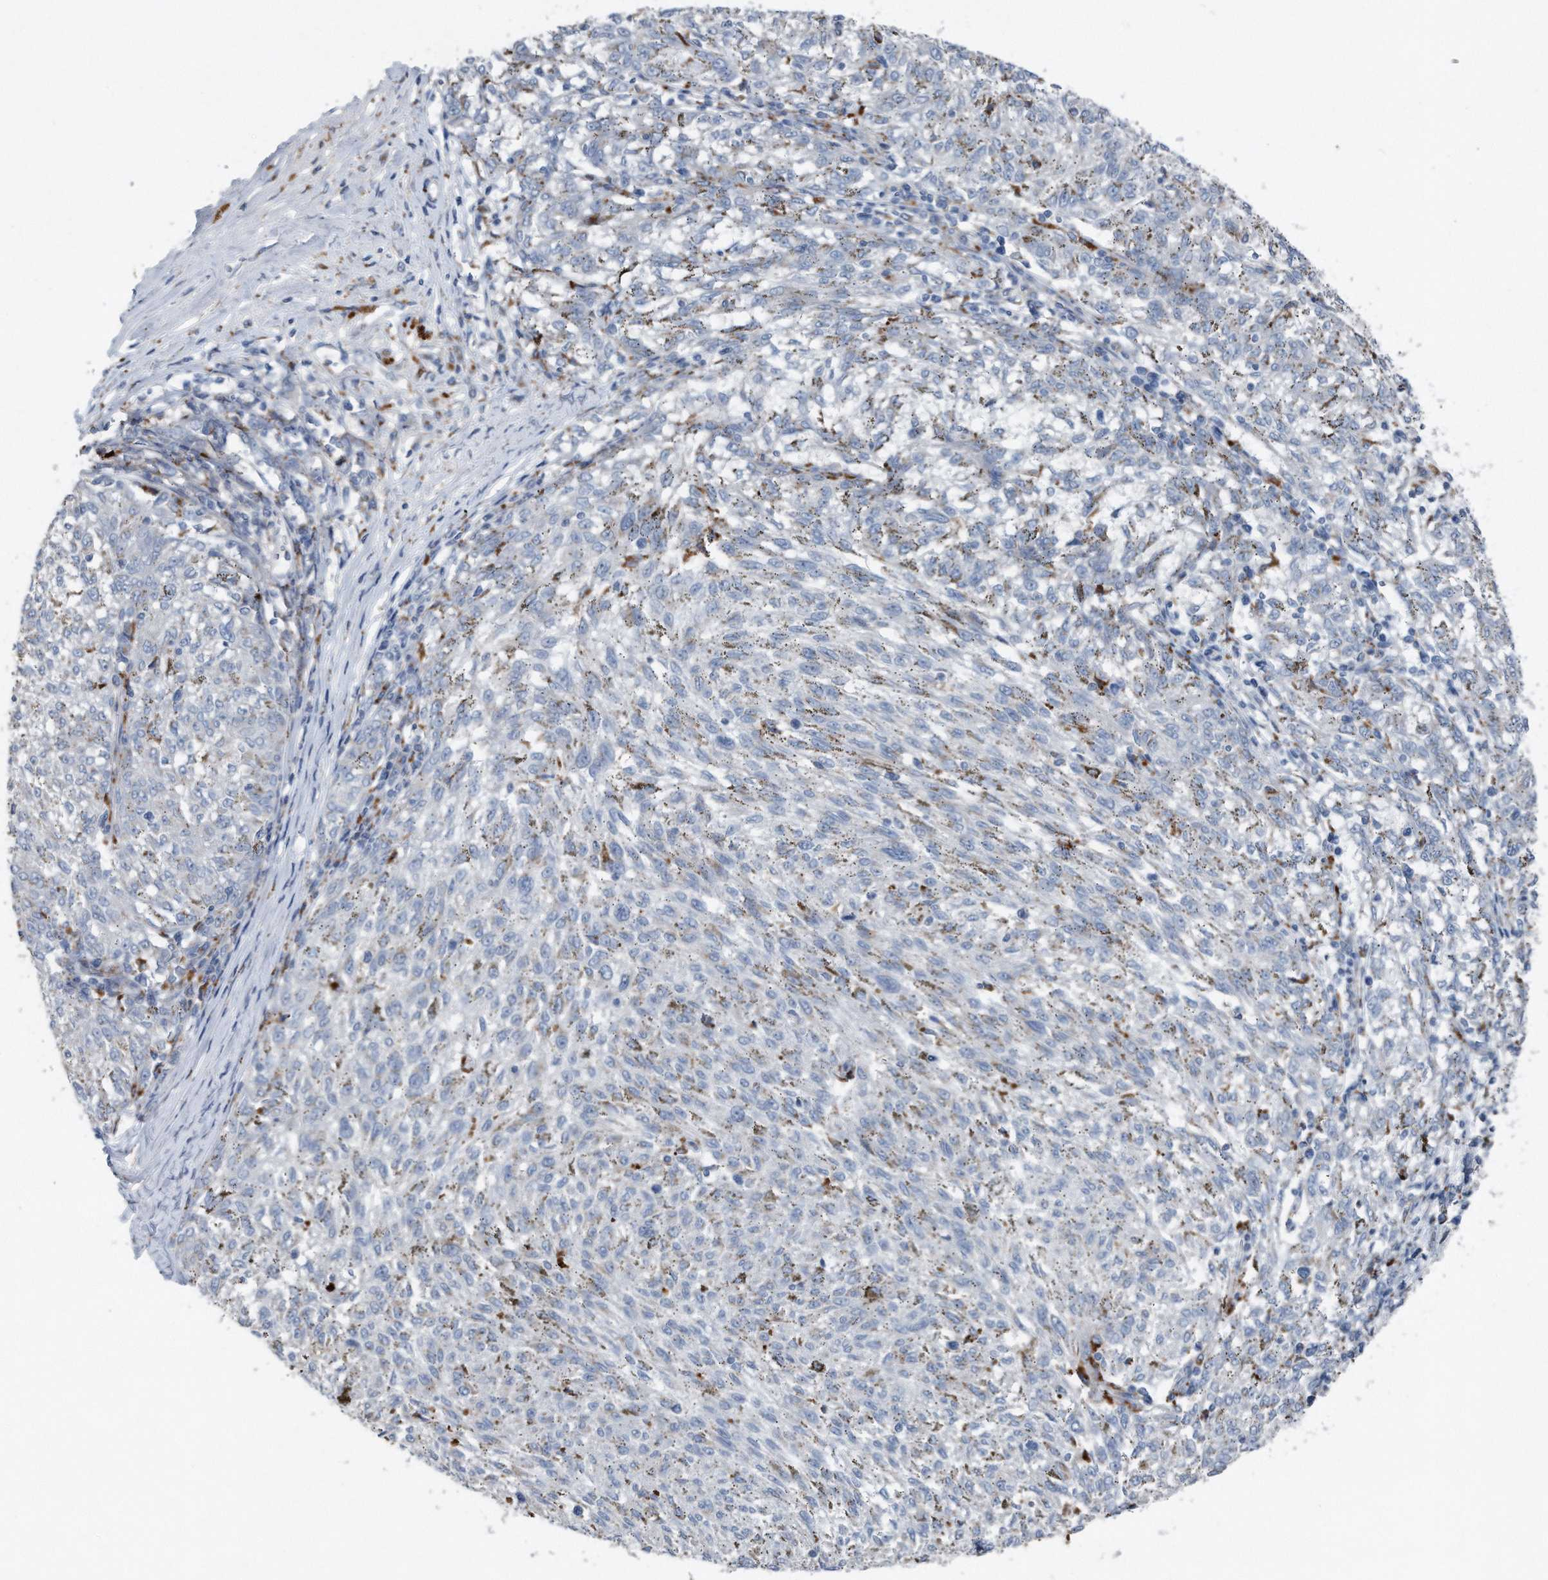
{"staining": {"intensity": "negative", "quantity": "none", "location": "none"}, "tissue": "melanoma", "cell_type": "Tumor cells", "image_type": "cancer", "snomed": [{"axis": "morphology", "description": "Malignant melanoma, NOS"}, {"axis": "topography", "description": "Skin"}], "caption": "IHC of melanoma reveals no staining in tumor cells. (Immunohistochemistry, brightfield microscopy, high magnification).", "gene": "ZNF772", "patient": {"sex": "female", "age": 72}}